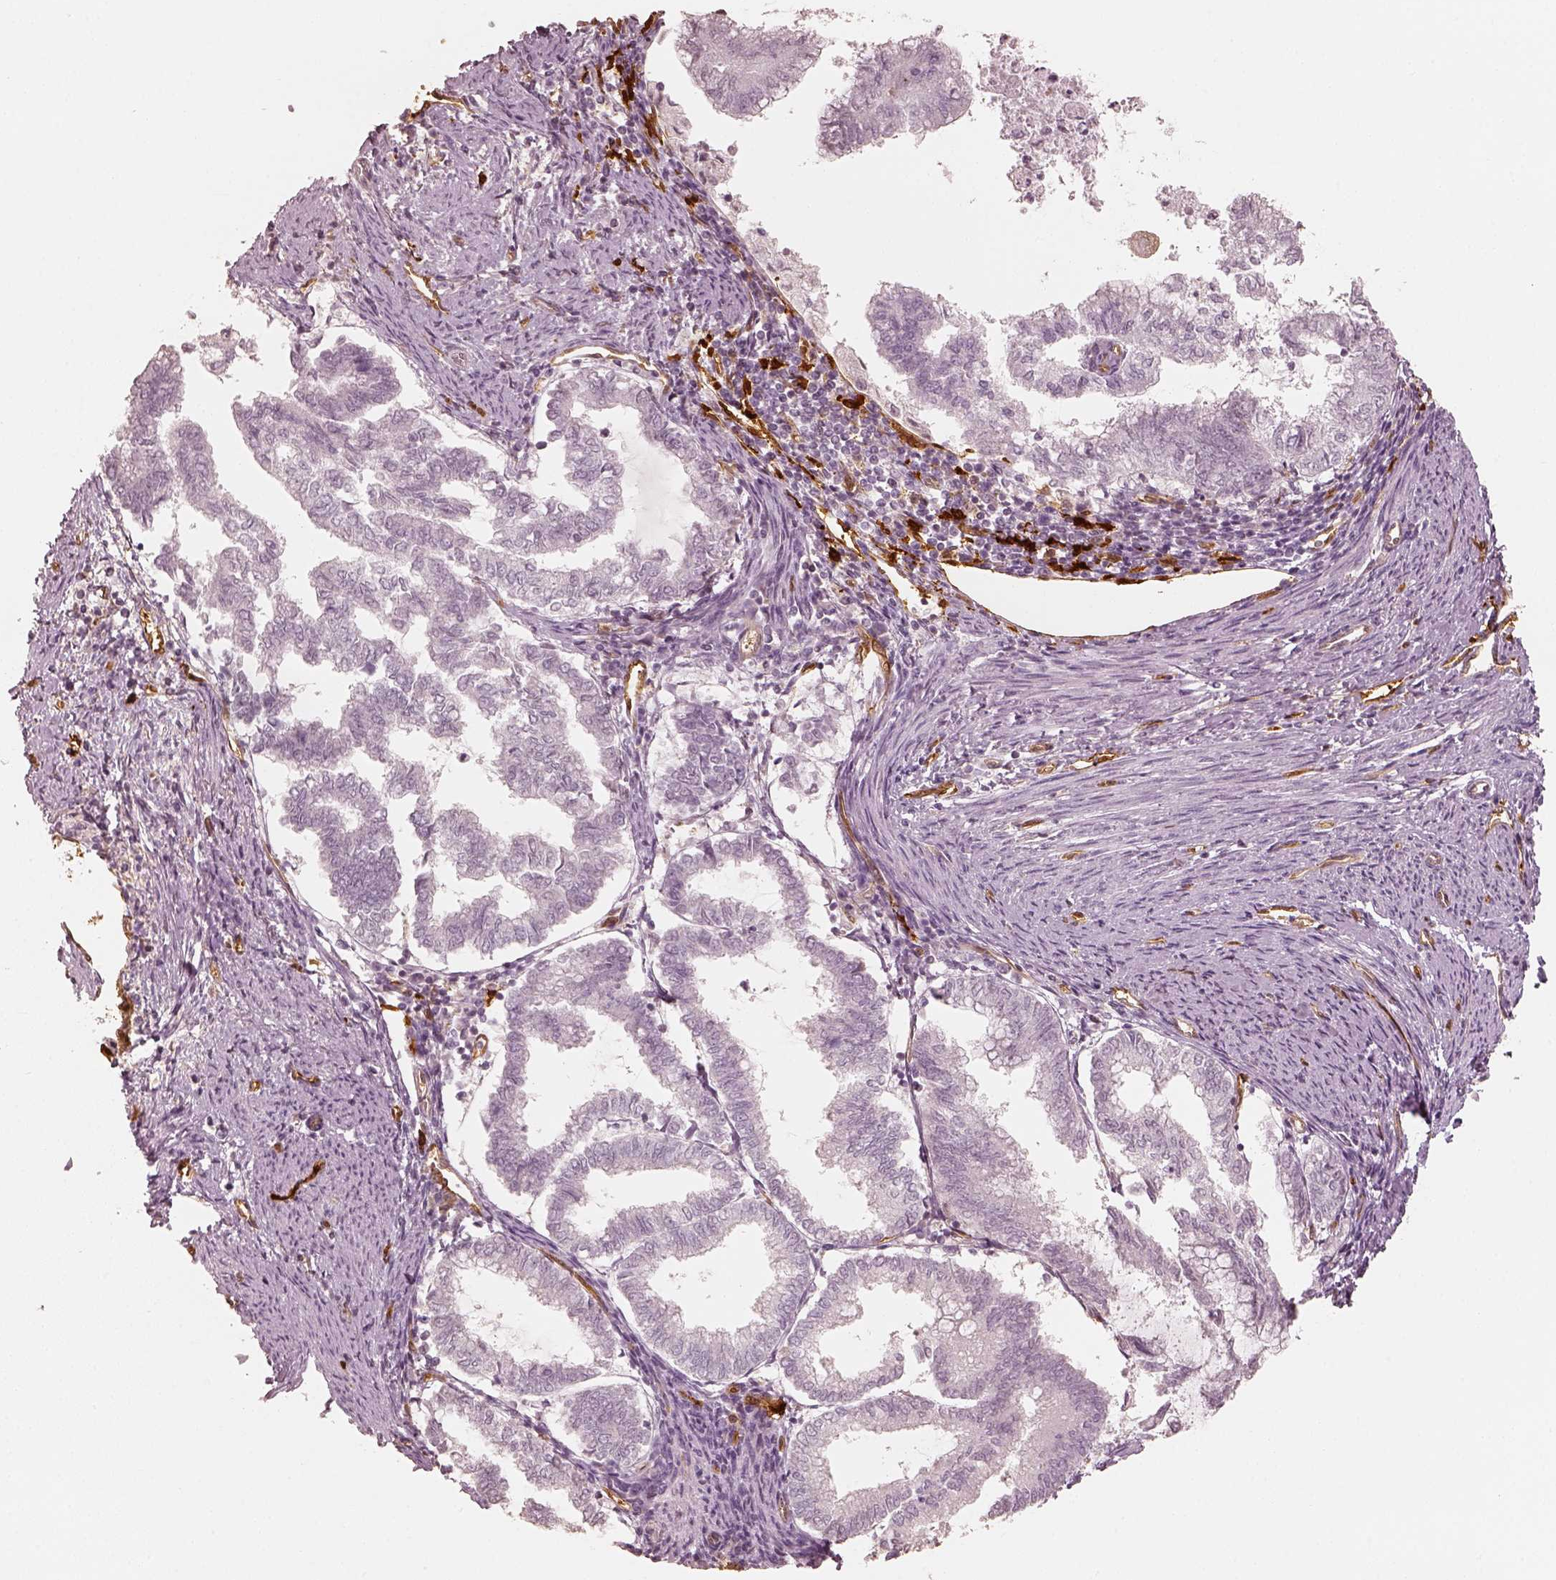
{"staining": {"intensity": "negative", "quantity": "none", "location": "none"}, "tissue": "endometrial cancer", "cell_type": "Tumor cells", "image_type": "cancer", "snomed": [{"axis": "morphology", "description": "Adenocarcinoma, NOS"}, {"axis": "topography", "description": "Endometrium"}], "caption": "Immunohistochemistry (IHC) histopathology image of endometrial cancer (adenocarcinoma) stained for a protein (brown), which shows no expression in tumor cells.", "gene": "FSCN1", "patient": {"sex": "female", "age": 79}}